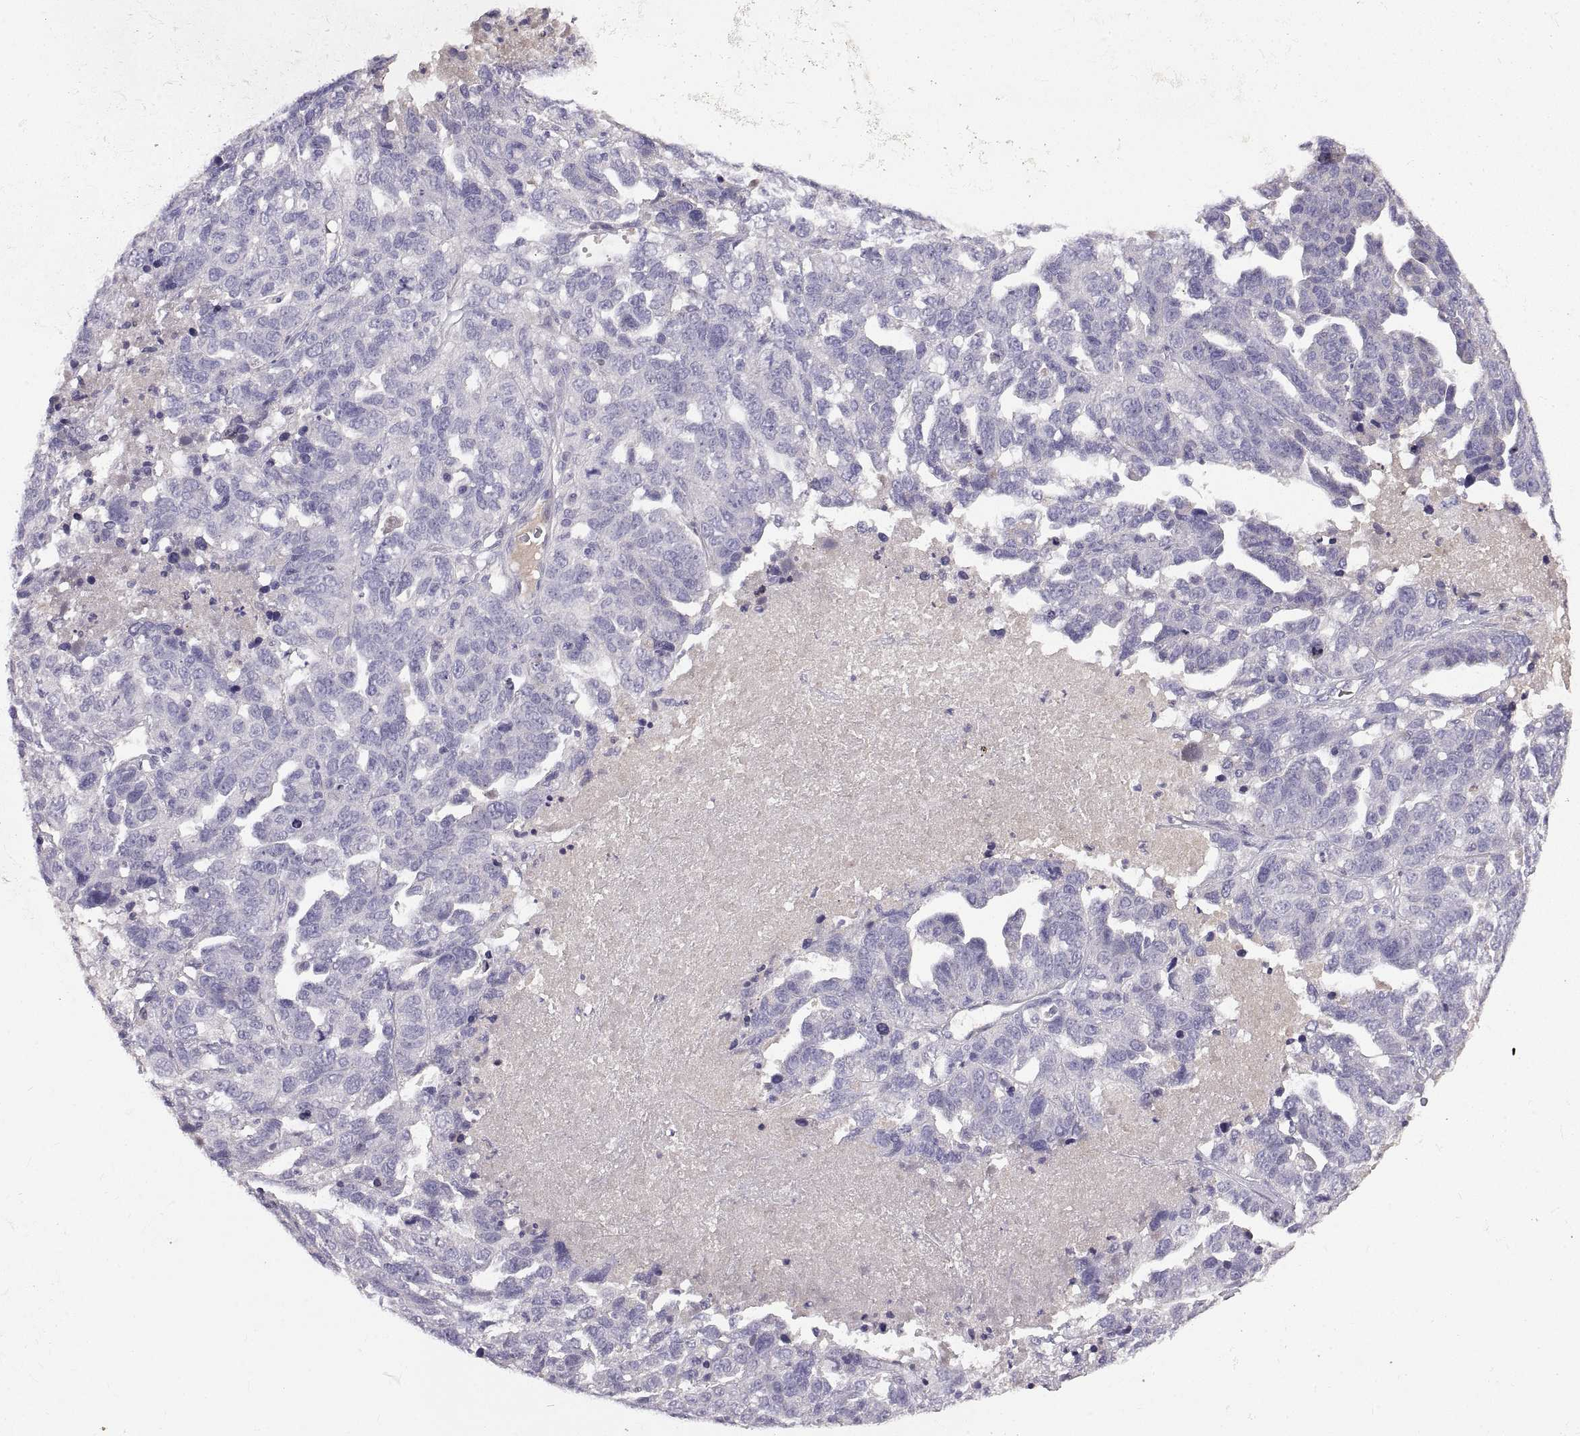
{"staining": {"intensity": "negative", "quantity": "none", "location": "none"}, "tissue": "ovarian cancer", "cell_type": "Tumor cells", "image_type": "cancer", "snomed": [{"axis": "morphology", "description": "Cystadenocarcinoma, serous, NOS"}, {"axis": "topography", "description": "Ovary"}], "caption": "Tumor cells are negative for brown protein staining in ovarian cancer (serous cystadenocarcinoma). (DAB (3,3'-diaminobenzidine) IHC with hematoxylin counter stain).", "gene": "ADAM32", "patient": {"sex": "female", "age": 71}}